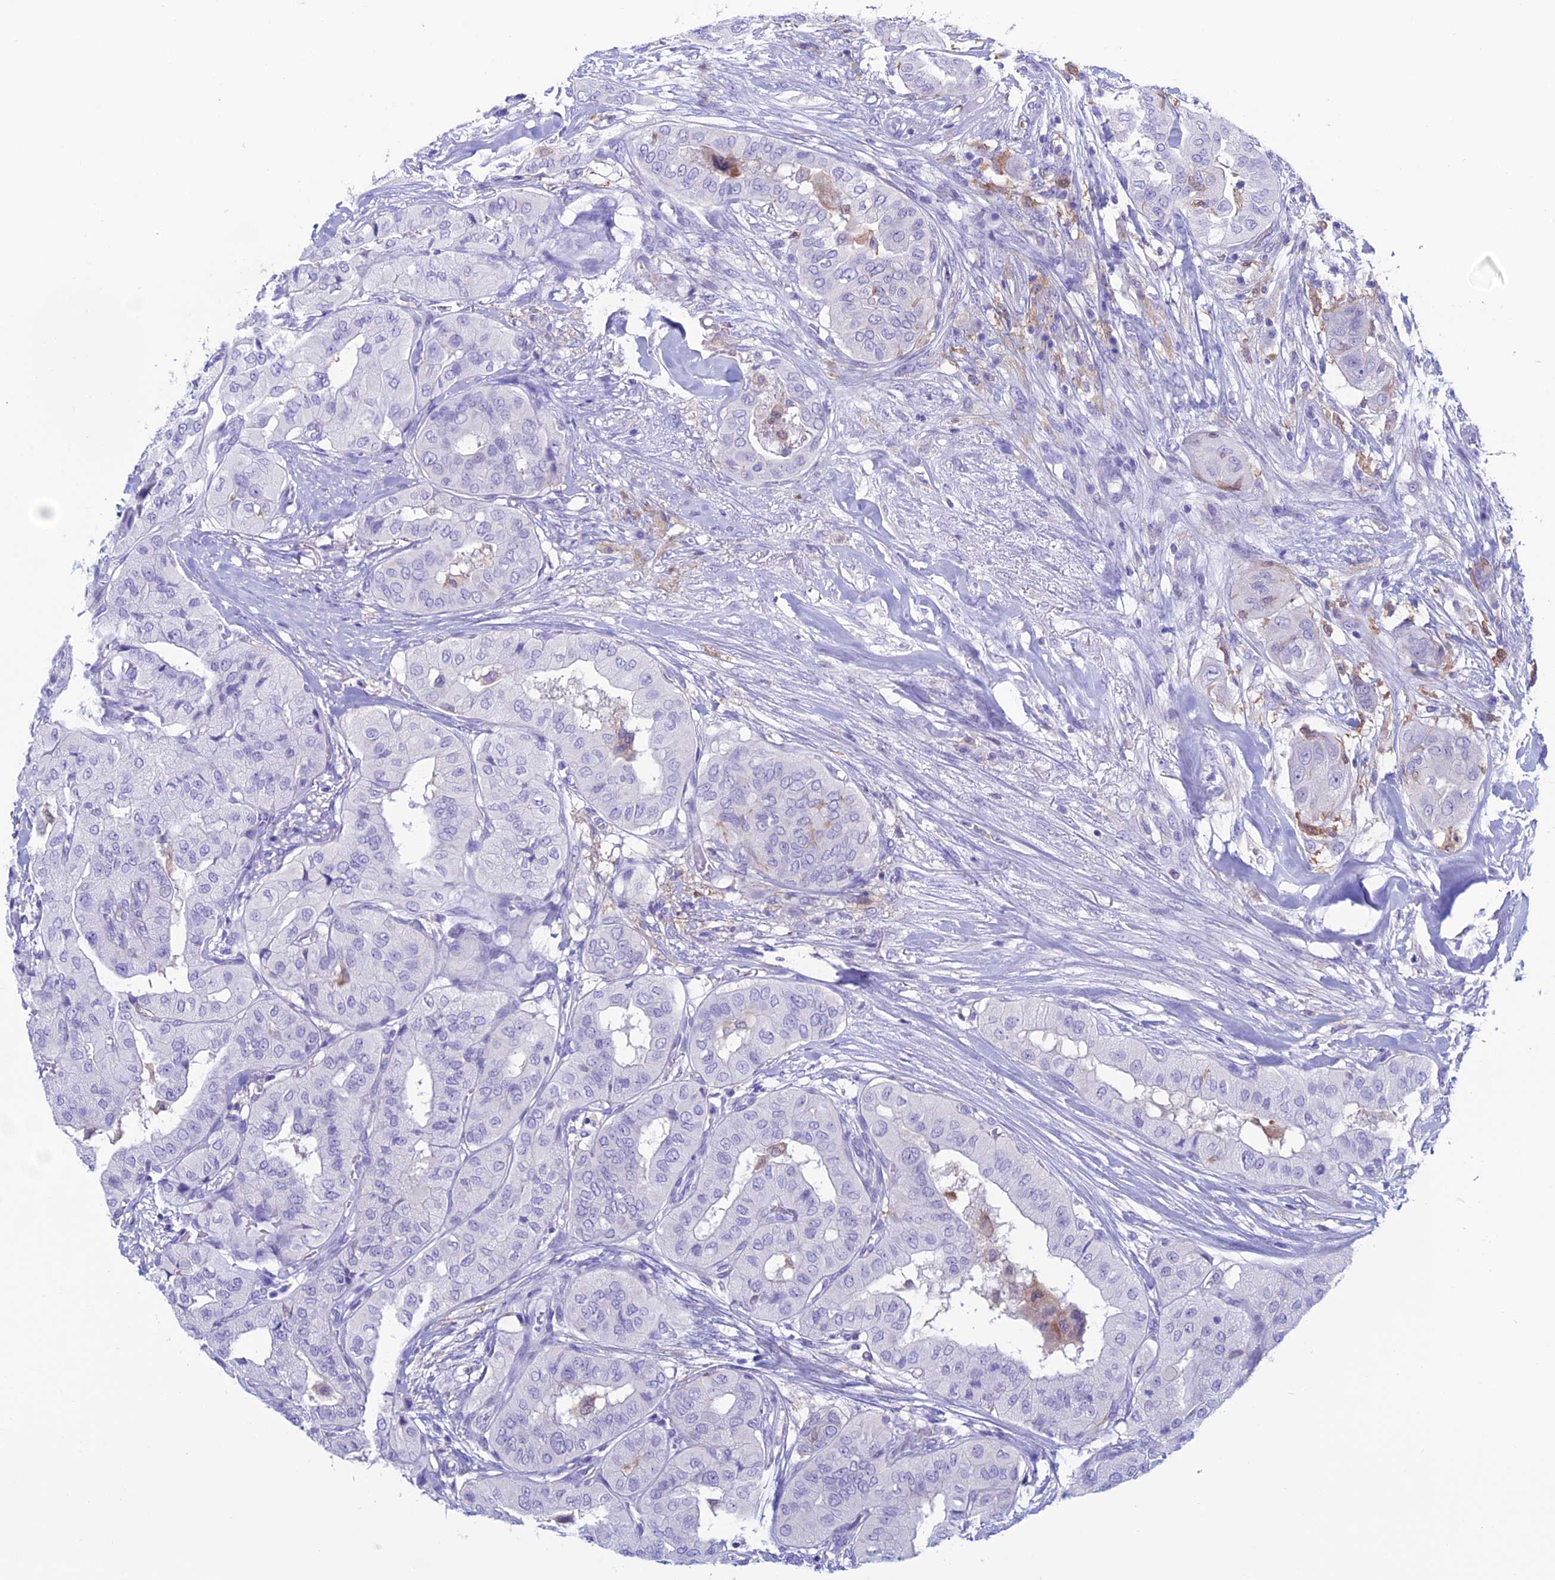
{"staining": {"intensity": "negative", "quantity": "none", "location": "none"}, "tissue": "thyroid cancer", "cell_type": "Tumor cells", "image_type": "cancer", "snomed": [{"axis": "morphology", "description": "Papillary adenocarcinoma, NOS"}, {"axis": "topography", "description": "Thyroid gland"}], "caption": "Immunohistochemistry photomicrograph of neoplastic tissue: human papillary adenocarcinoma (thyroid) stained with DAB (3,3'-diaminobenzidine) reveals no significant protein expression in tumor cells.", "gene": "KCNK17", "patient": {"sex": "female", "age": 59}}